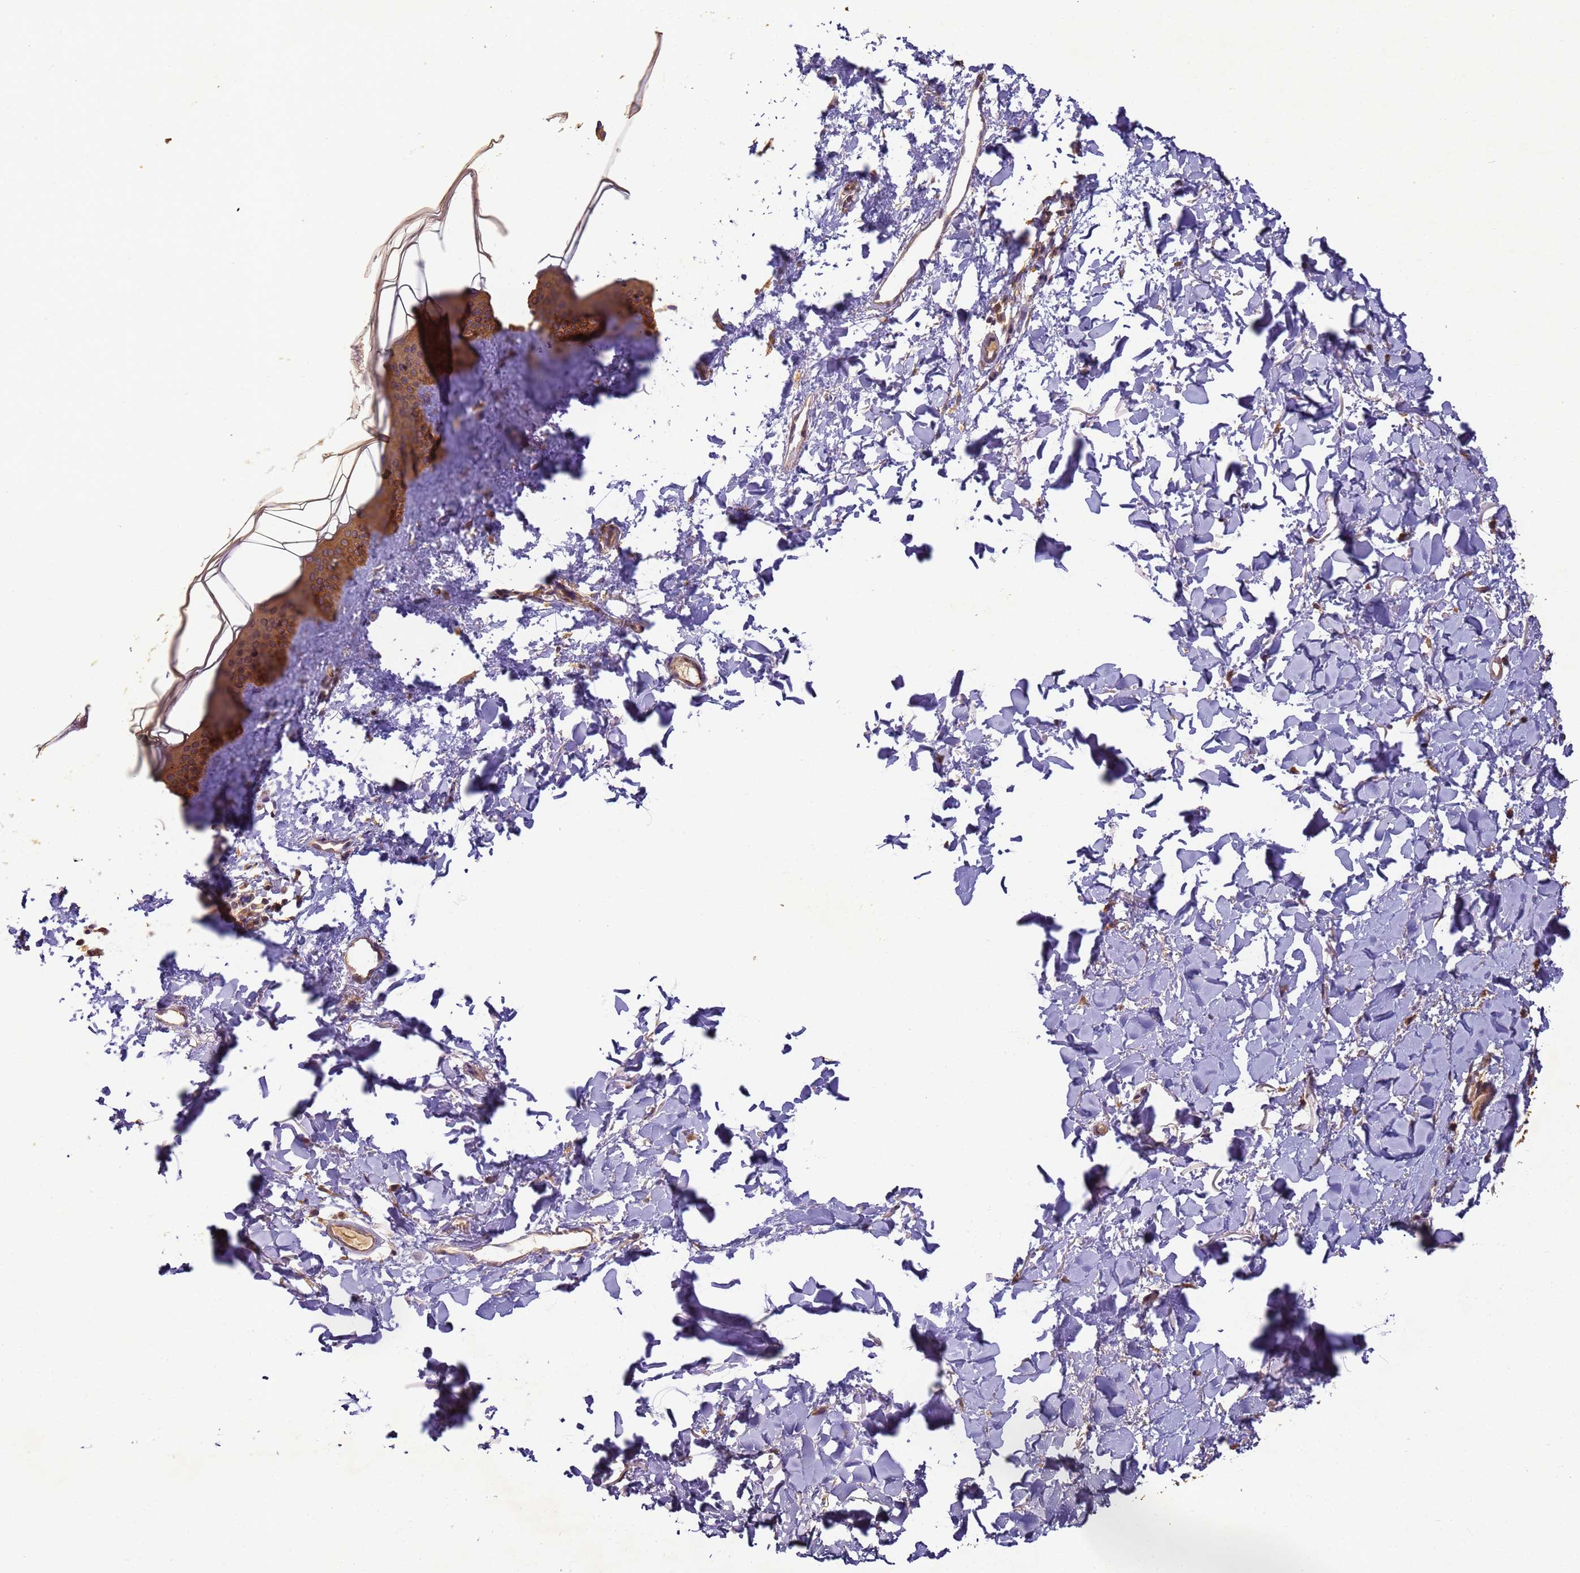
{"staining": {"intensity": "moderate", "quantity": ">75%", "location": "cytoplasmic/membranous"}, "tissue": "skin", "cell_type": "Fibroblasts", "image_type": "normal", "snomed": [{"axis": "morphology", "description": "Normal tissue, NOS"}, {"axis": "topography", "description": "Skin"}], "caption": "Skin was stained to show a protein in brown. There is medium levels of moderate cytoplasmic/membranous positivity in about >75% of fibroblasts. (brown staining indicates protein expression, while blue staining denotes nuclei).", "gene": "TIGAR", "patient": {"sex": "female", "age": 58}}